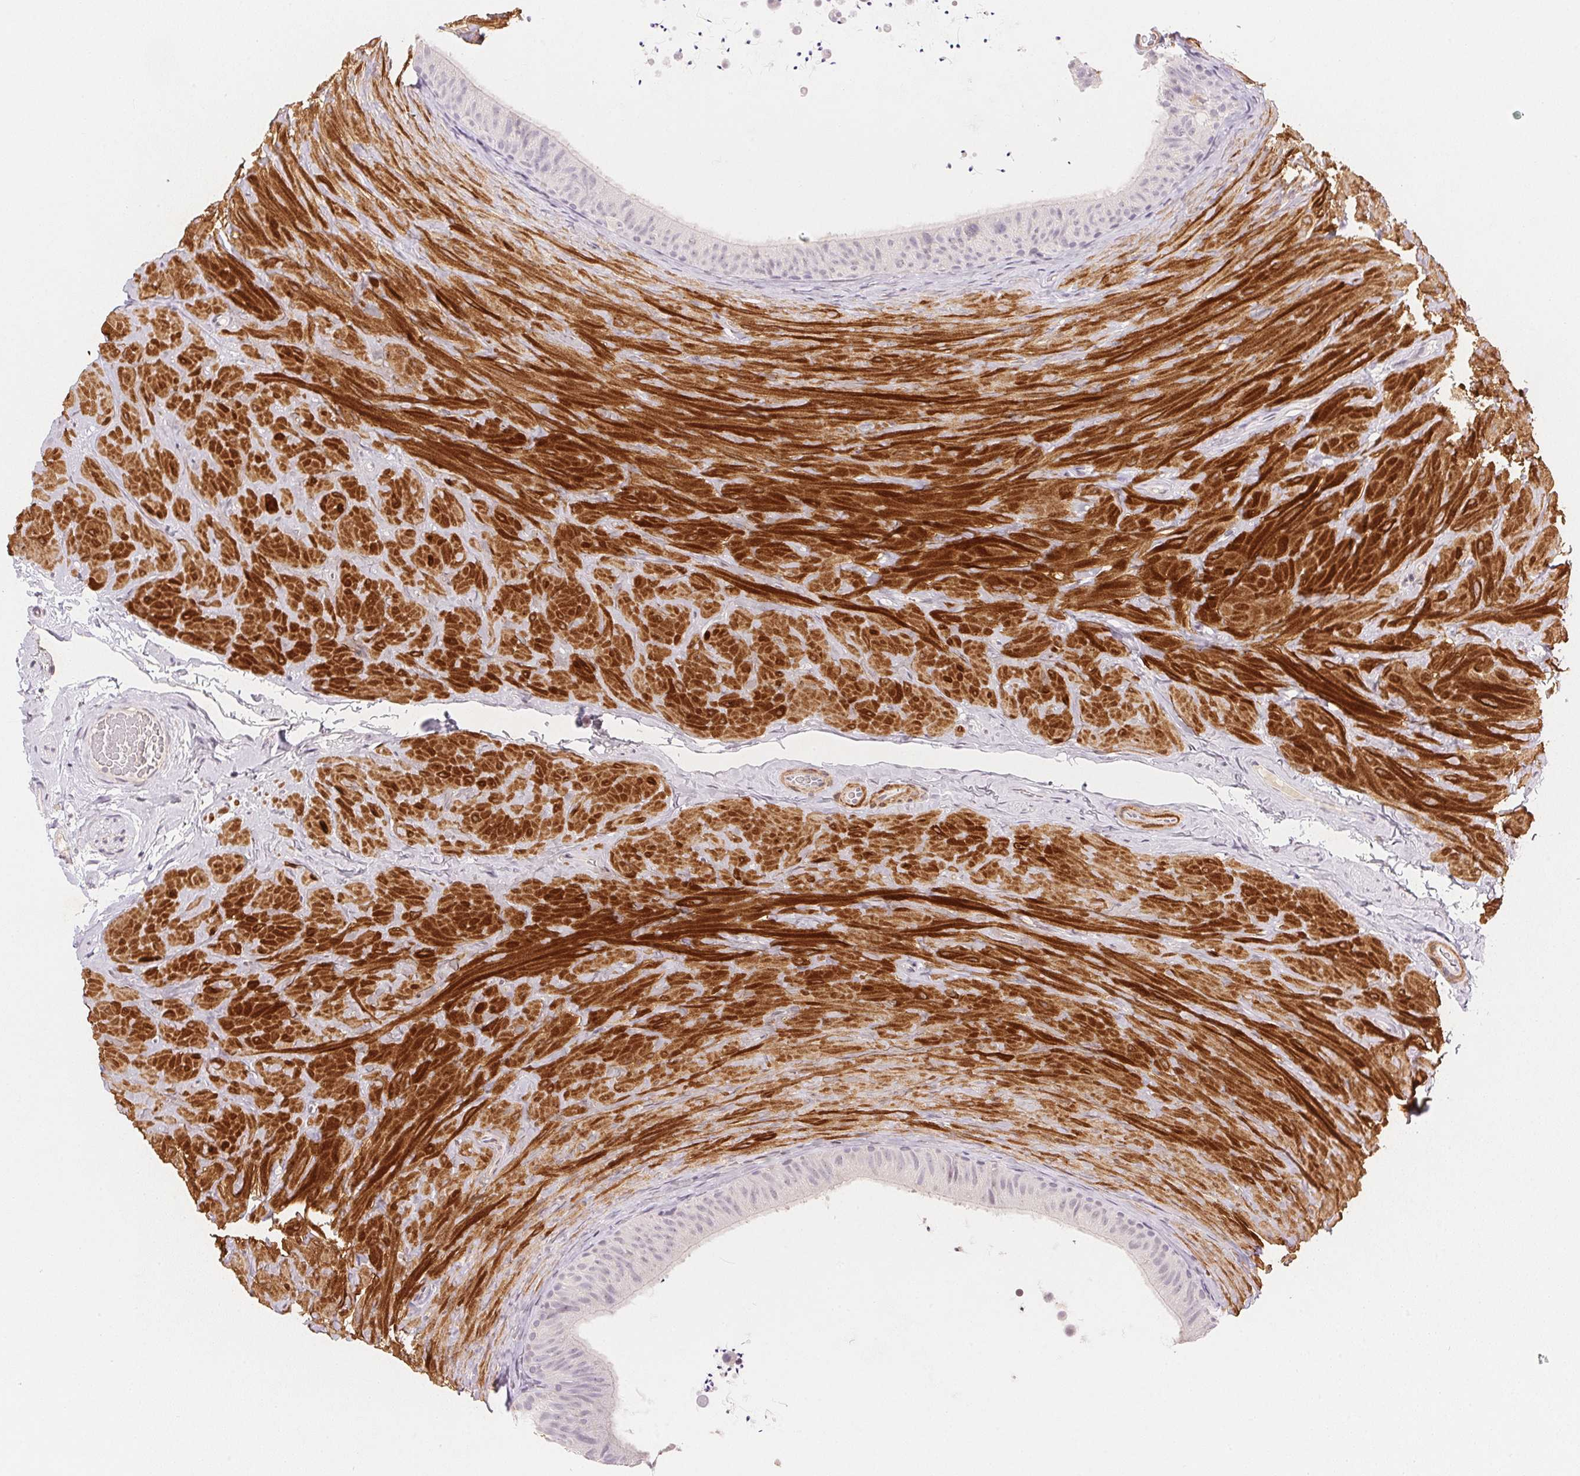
{"staining": {"intensity": "negative", "quantity": "none", "location": "none"}, "tissue": "epididymis", "cell_type": "Glandular cells", "image_type": "normal", "snomed": [{"axis": "morphology", "description": "Normal tissue, NOS"}, {"axis": "topography", "description": "Epididymis, spermatic cord, NOS"}, {"axis": "topography", "description": "Epididymis"}], "caption": "This histopathology image is of benign epididymis stained with immunohistochemistry to label a protein in brown with the nuclei are counter-stained blue. There is no expression in glandular cells. (Immunohistochemistry, brightfield microscopy, high magnification).", "gene": "SMTN", "patient": {"sex": "male", "age": 31}}